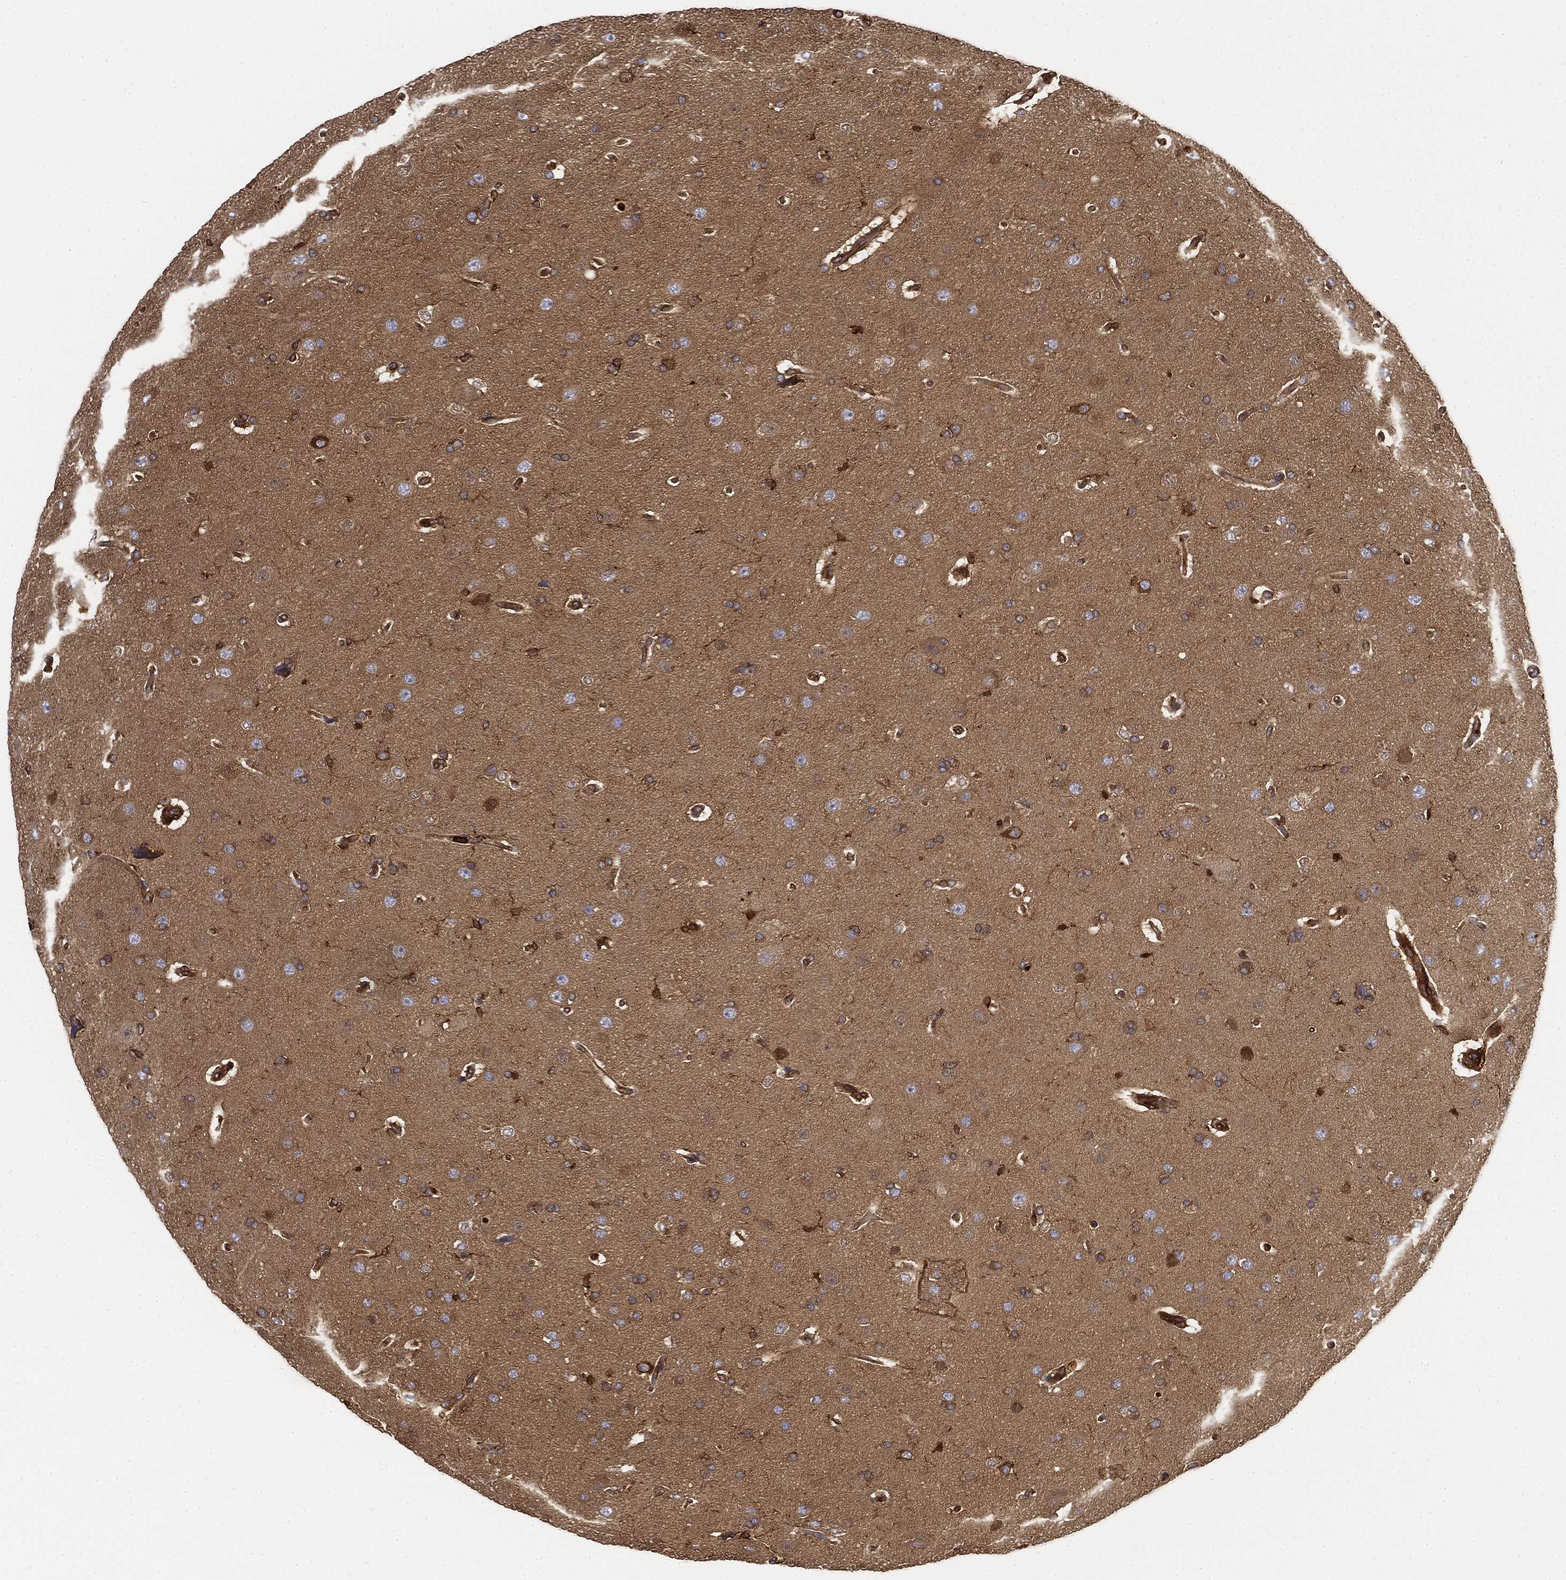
{"staining": {"intensity": "strong", "quantity": "<25%", "location": "cytoplasmic/membranous"}, "tissue": "glioma", "cell_type": "Tumor cells", "image_type": "cancer", "snomed": [{"axis": "morphology", "description": "Glioma, malignant, NOS"}, {"axis": "topography", "description": "Cerebral cortex"}], "caption": "Protein analysis of glioma (malignant) tissue demonstrates strong cytoplasmic/membranous staining in about <25% of tumor cells. Immunohistochemistry stains the protein in brown and the nuclei are stained blue.", "gene": "WDR1", "patient": {"sex": "male", "age": 58}}